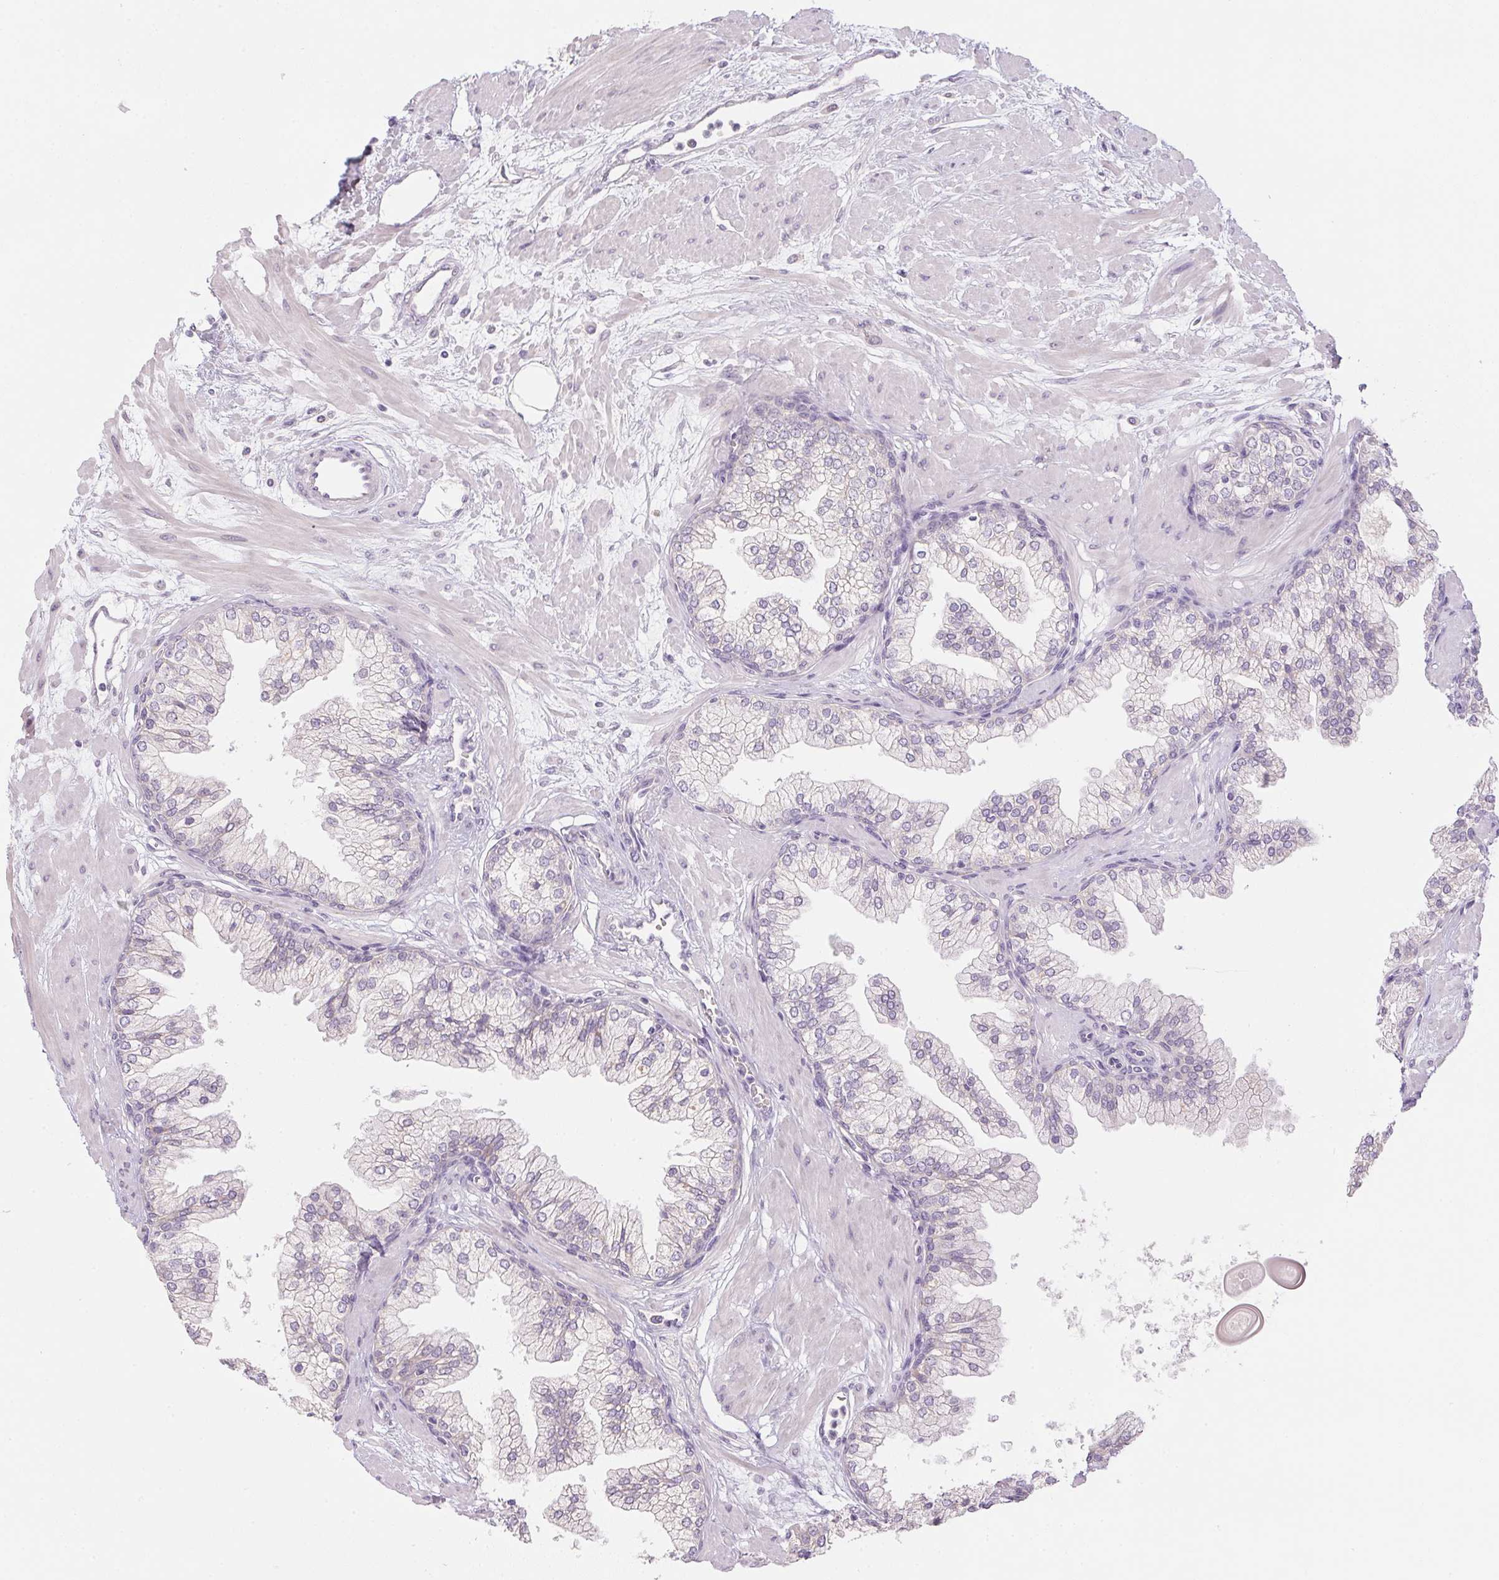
{"staining": {"intensity": "negative", "quantity": "none", "location": "none"}, "tissue": "prostate", "cell_type": "Glandular cells", "image_type": "normal", "snomed": [{"axis": "morphology", "description": "Normal tissue, NOS"}, {"axis": "topography", "description": "Prostate"}, {"axis": "topography", "description": "Peripheral nerve tissue"}], "caption": "High power microscopy photomicrograph of an immunohistochemistry histopathology image of benign prostate, revealing no significant expression in glandular cells. The staining is performed using DAB (3,3'-diaminobenzidine) brown chromogen with nuclei counter-stained in using hematoxylin.", "gene": "CTCFL", "patient": {"sex": "male", "age": 61}}